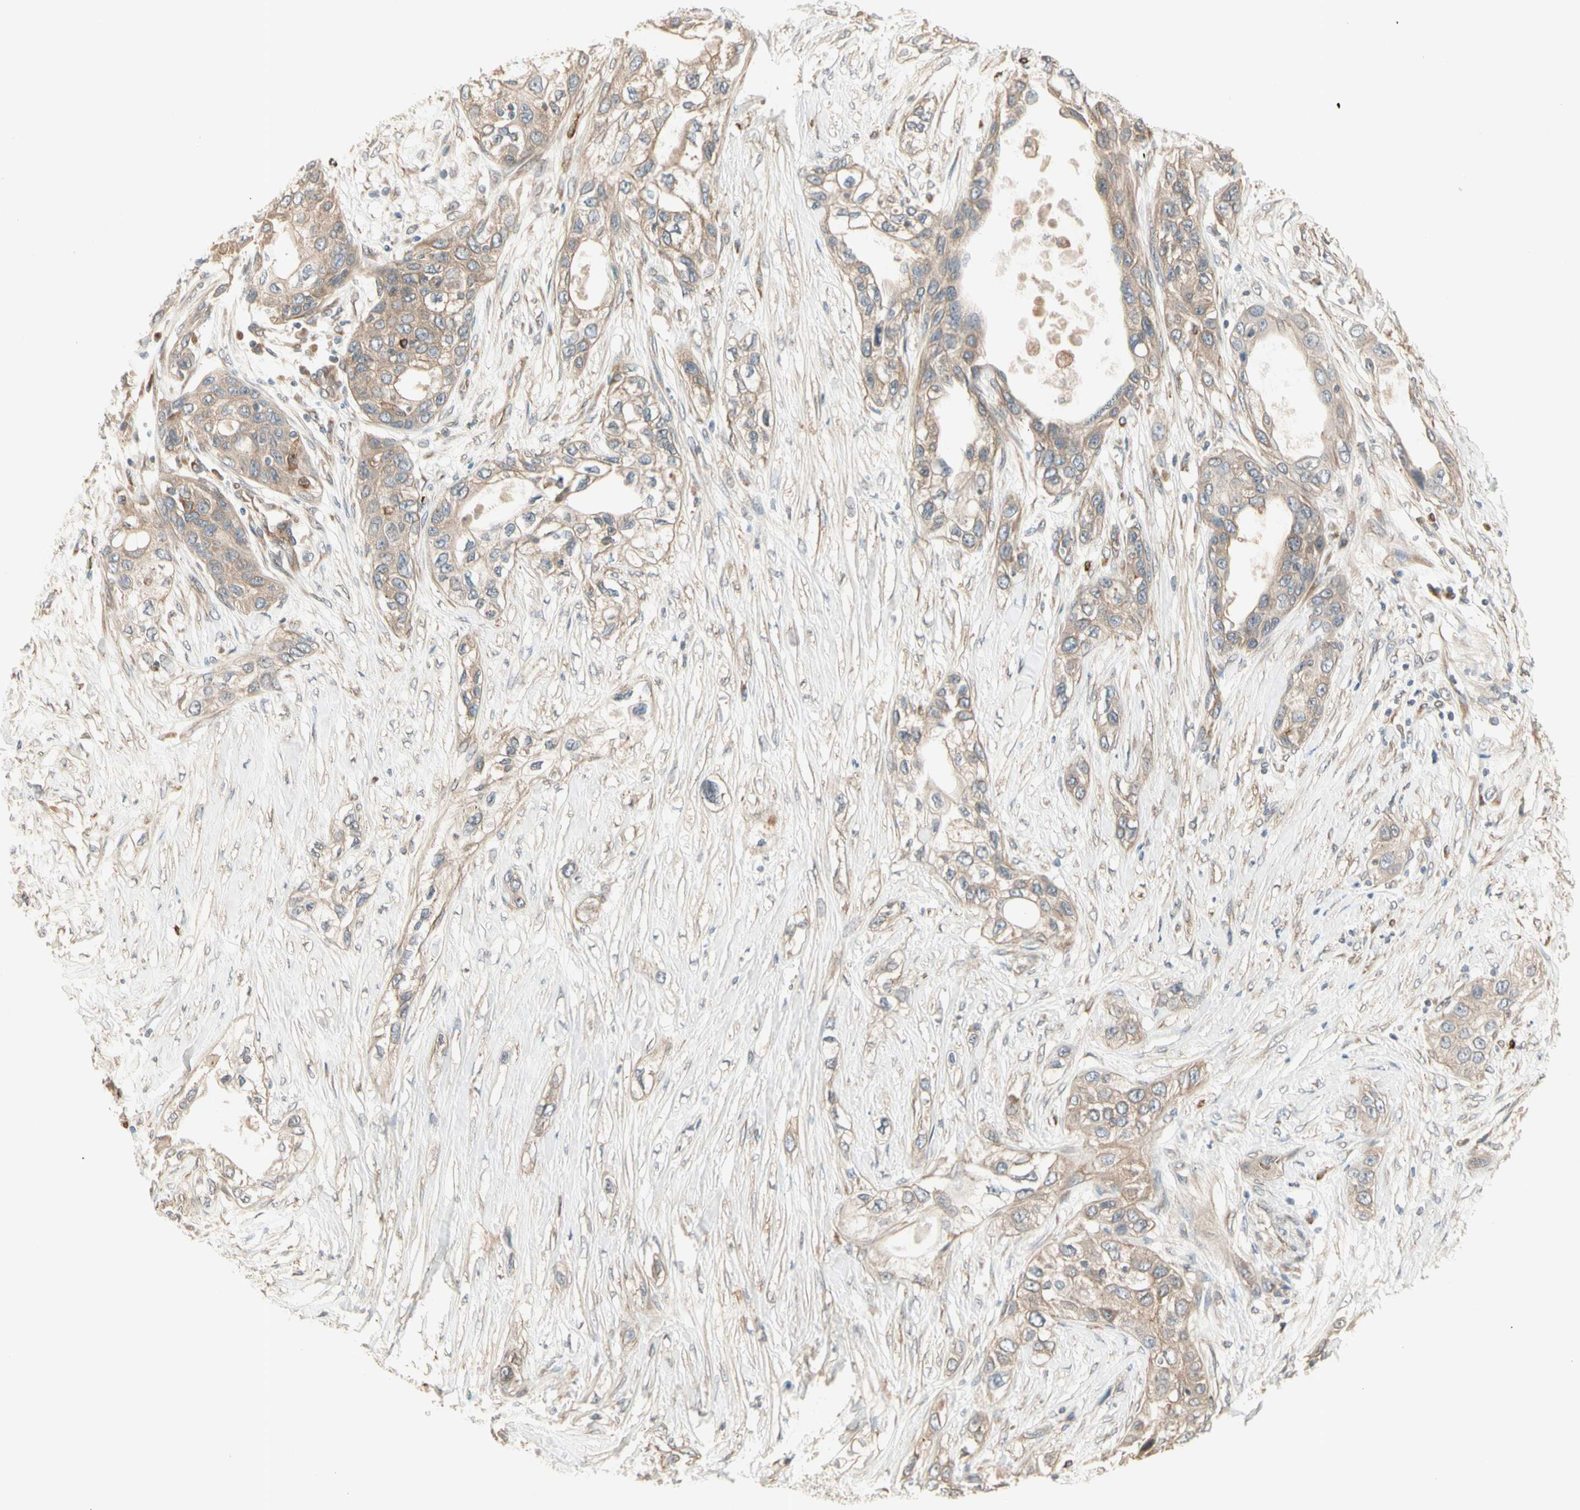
{"staining": {"intensity": "moderate", "quantity": ">75%", "location": "cytoplasmic/membranous"}, "tissue": "pancreatic cancer", "cell_type": "Tumor cells", "image_type": "cancer", "snomed": [{"axis": "morphology", "description": "Adenocarcinoma, NOS"}, {"axis": "topography", "description": "Pancreas"}], "caption": "Human pancreatic cancer stained with a protein marker shows moderate staining in tumor cells.", "gene": "IRAG1", "patient": {"sex": "female", "age": 70}}